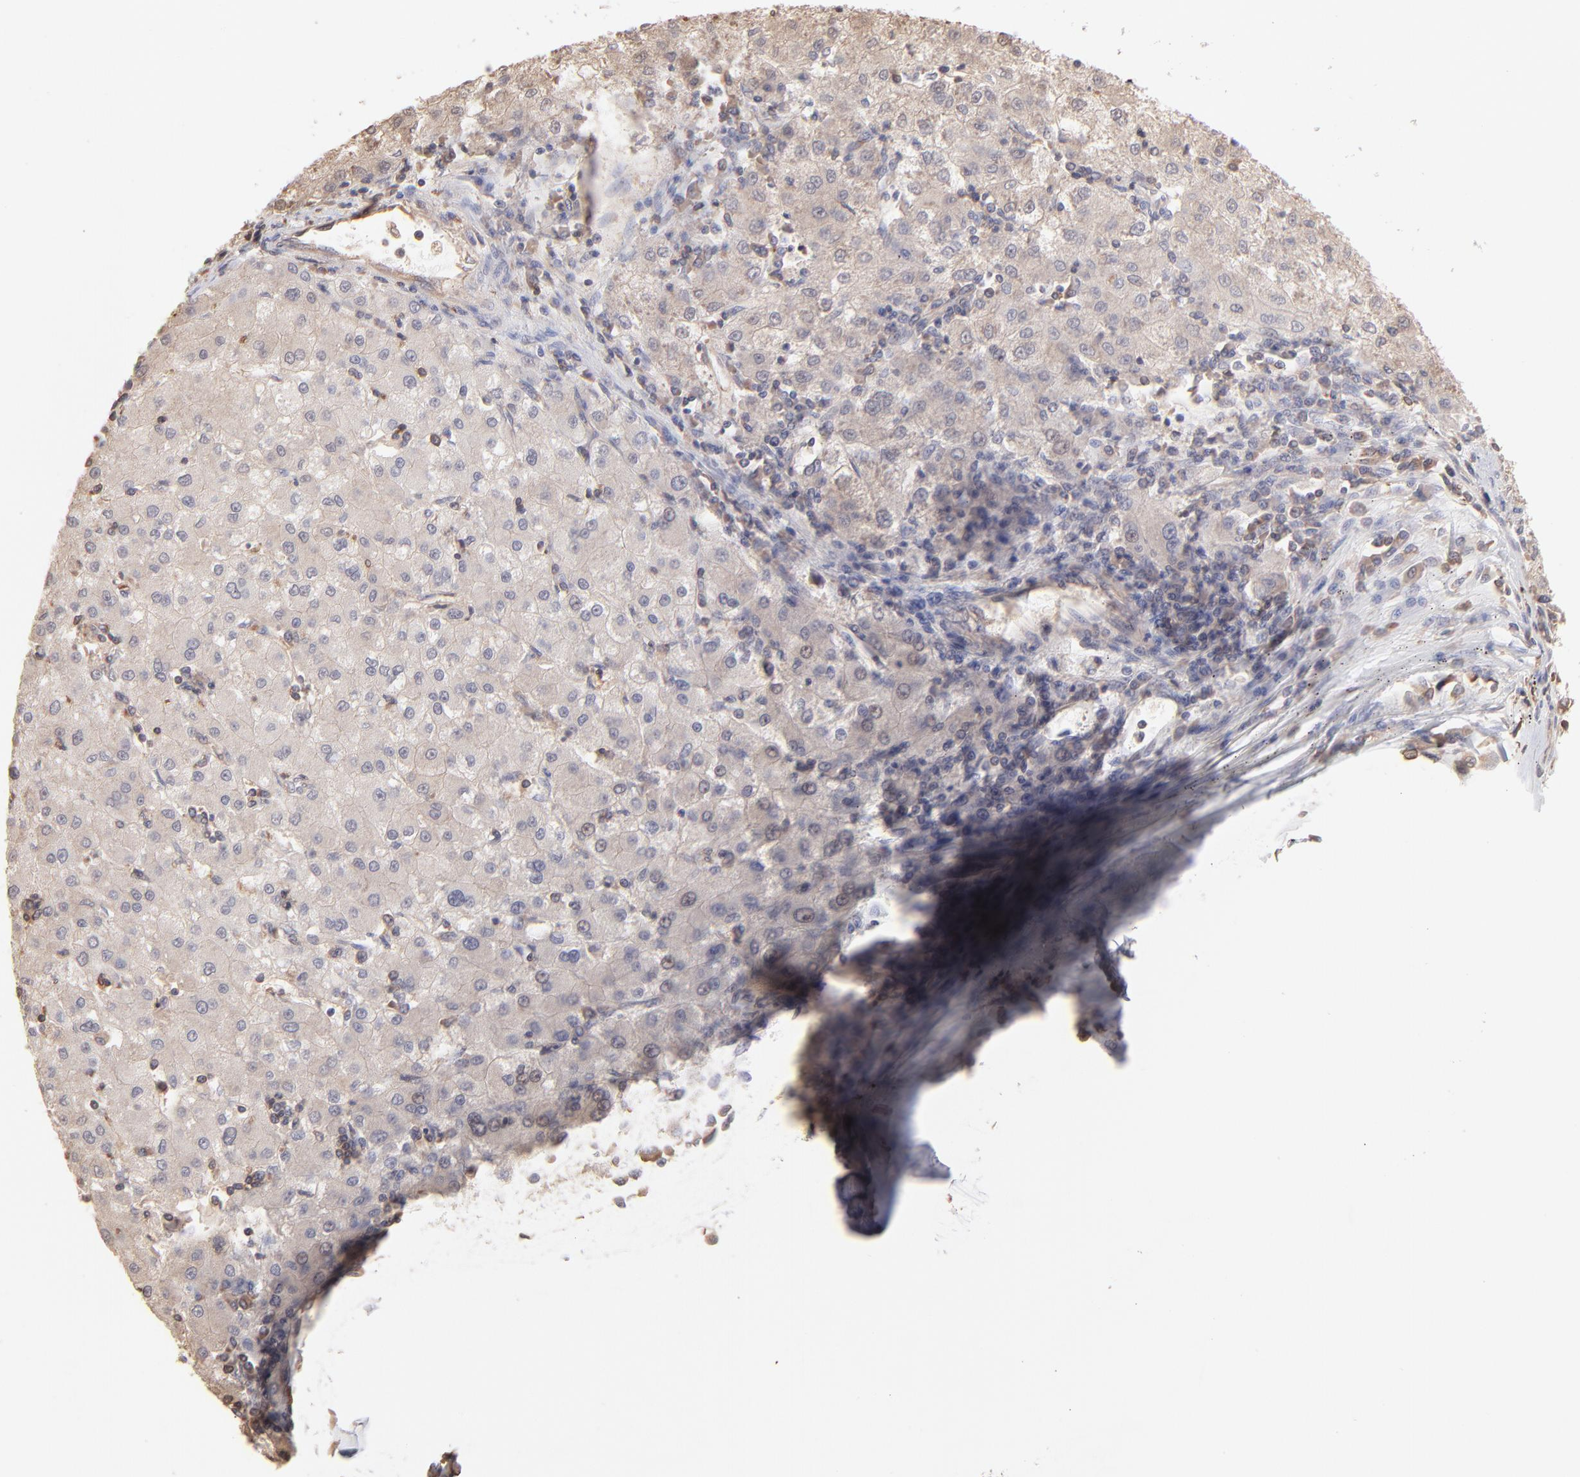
{"staining": {"intensity": "weak", "quantity": "25%-75%", "location": "cytoplasmic/membranous"}, "tissue": "liver cancer", "cell_type": "Tumor cells", "image_type": "cancer", "snomed": [{"axis": "morphology", "description": "Carcinoma, Hepatocellular, NOS"}, {"axis": "topography", "description": "Liver"}], "caption": "About 25%-75% of tumor cells in liver cancer (hepatocellular carcinoma) reveal weak cytoplasmic/membranous protein staining as visualized by brown immunohistochemical staining.", "gene": "MAP2K2", "patient": {"sex": "male", "age": 72}}